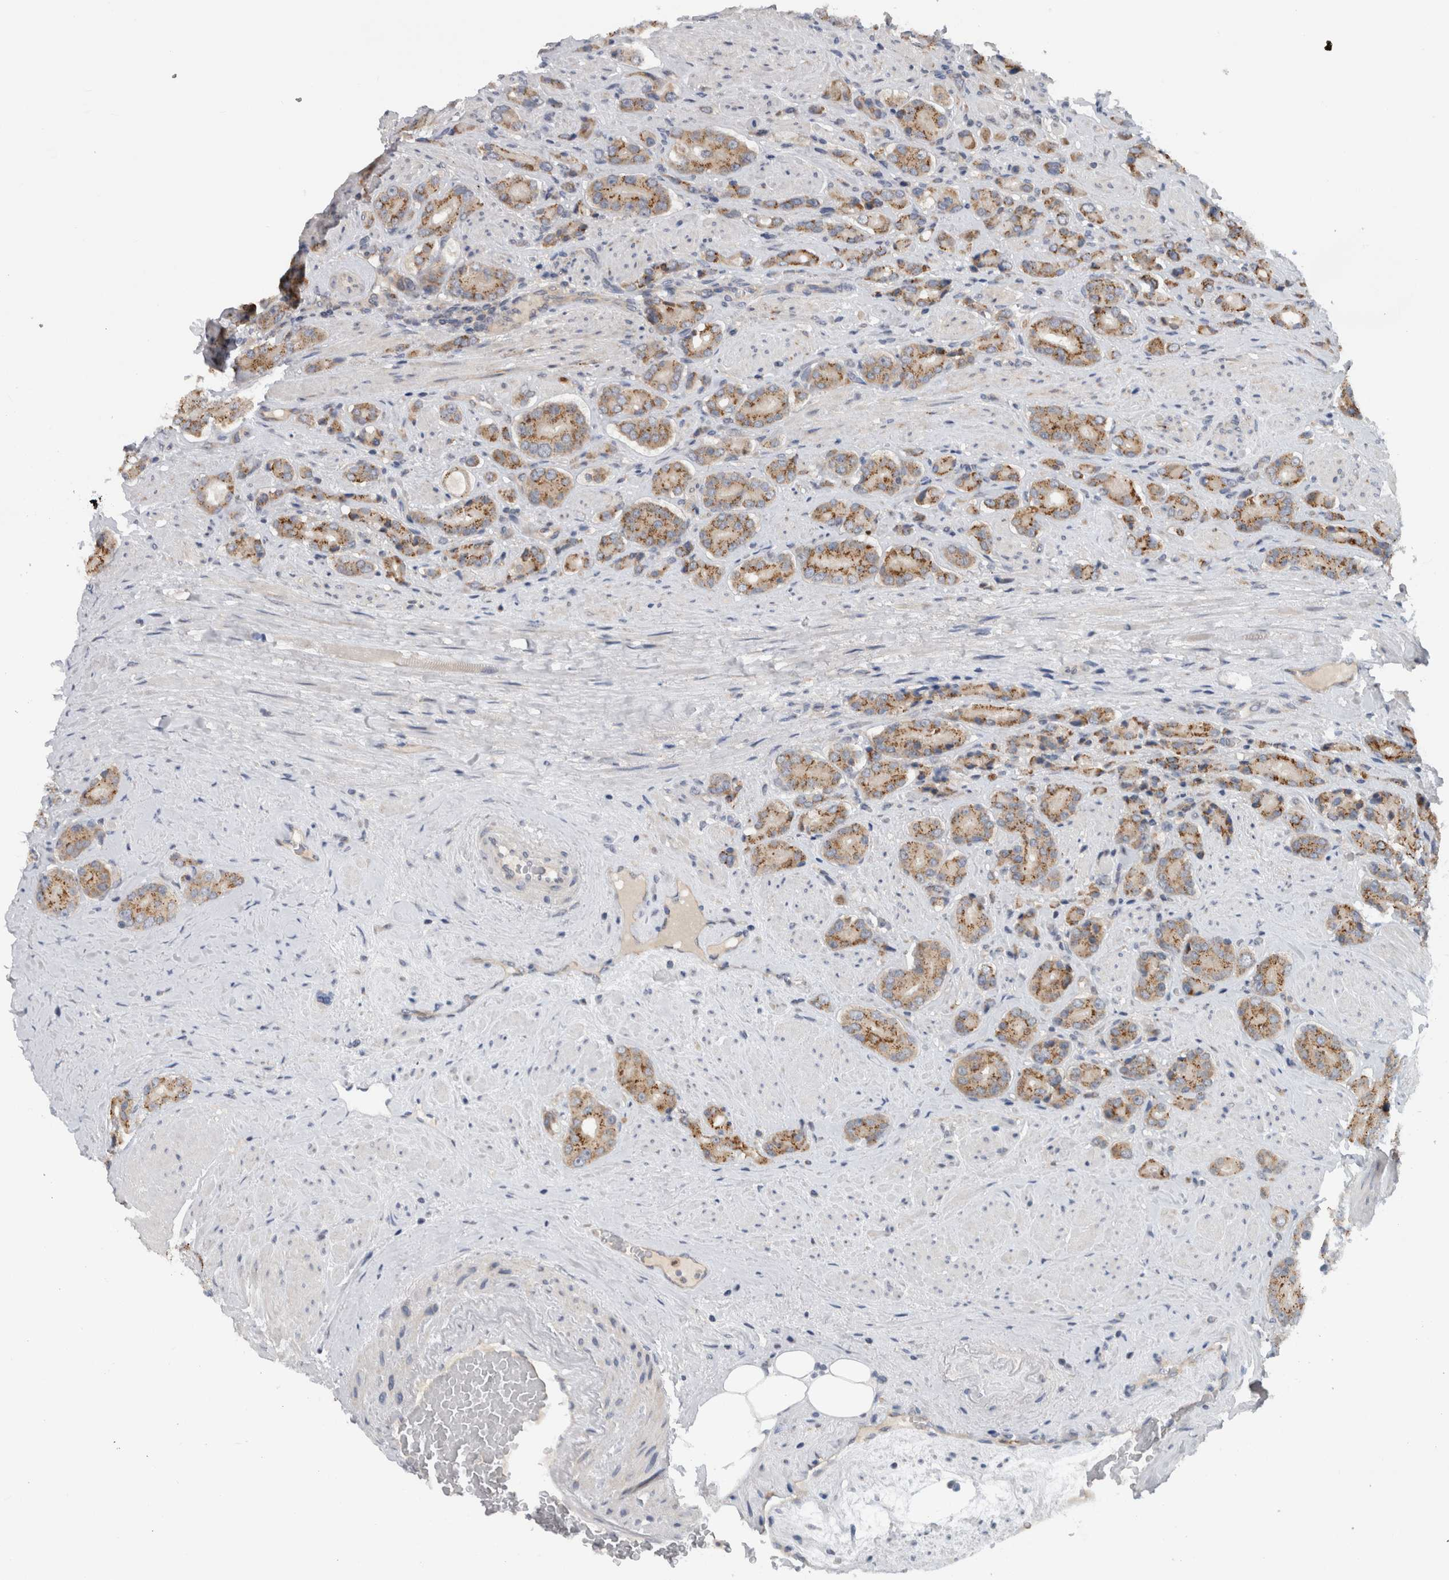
{"staining": {"intensity": "moderate", "quantity": ">75%", "location": "cytoplasmic/membranous"}, "tissue": "prostate cancer", "cell_type": "Tumor cells", "image_type": "cancer", "snomed": [{"axis": "morphology", "description": "Adenocarcinoma, High grade"}, {"axis": "topography", "description": "Prostate"}], "caption": "Human prostate cancer (high-grade adenocarcinoma) stained for a protein (brown) displays moderate cytoplasmic/membranous positive expression in about >75% of tumor cells.", "gene": "PDCD2", "patient": {"sex": "male", "age": 71}}